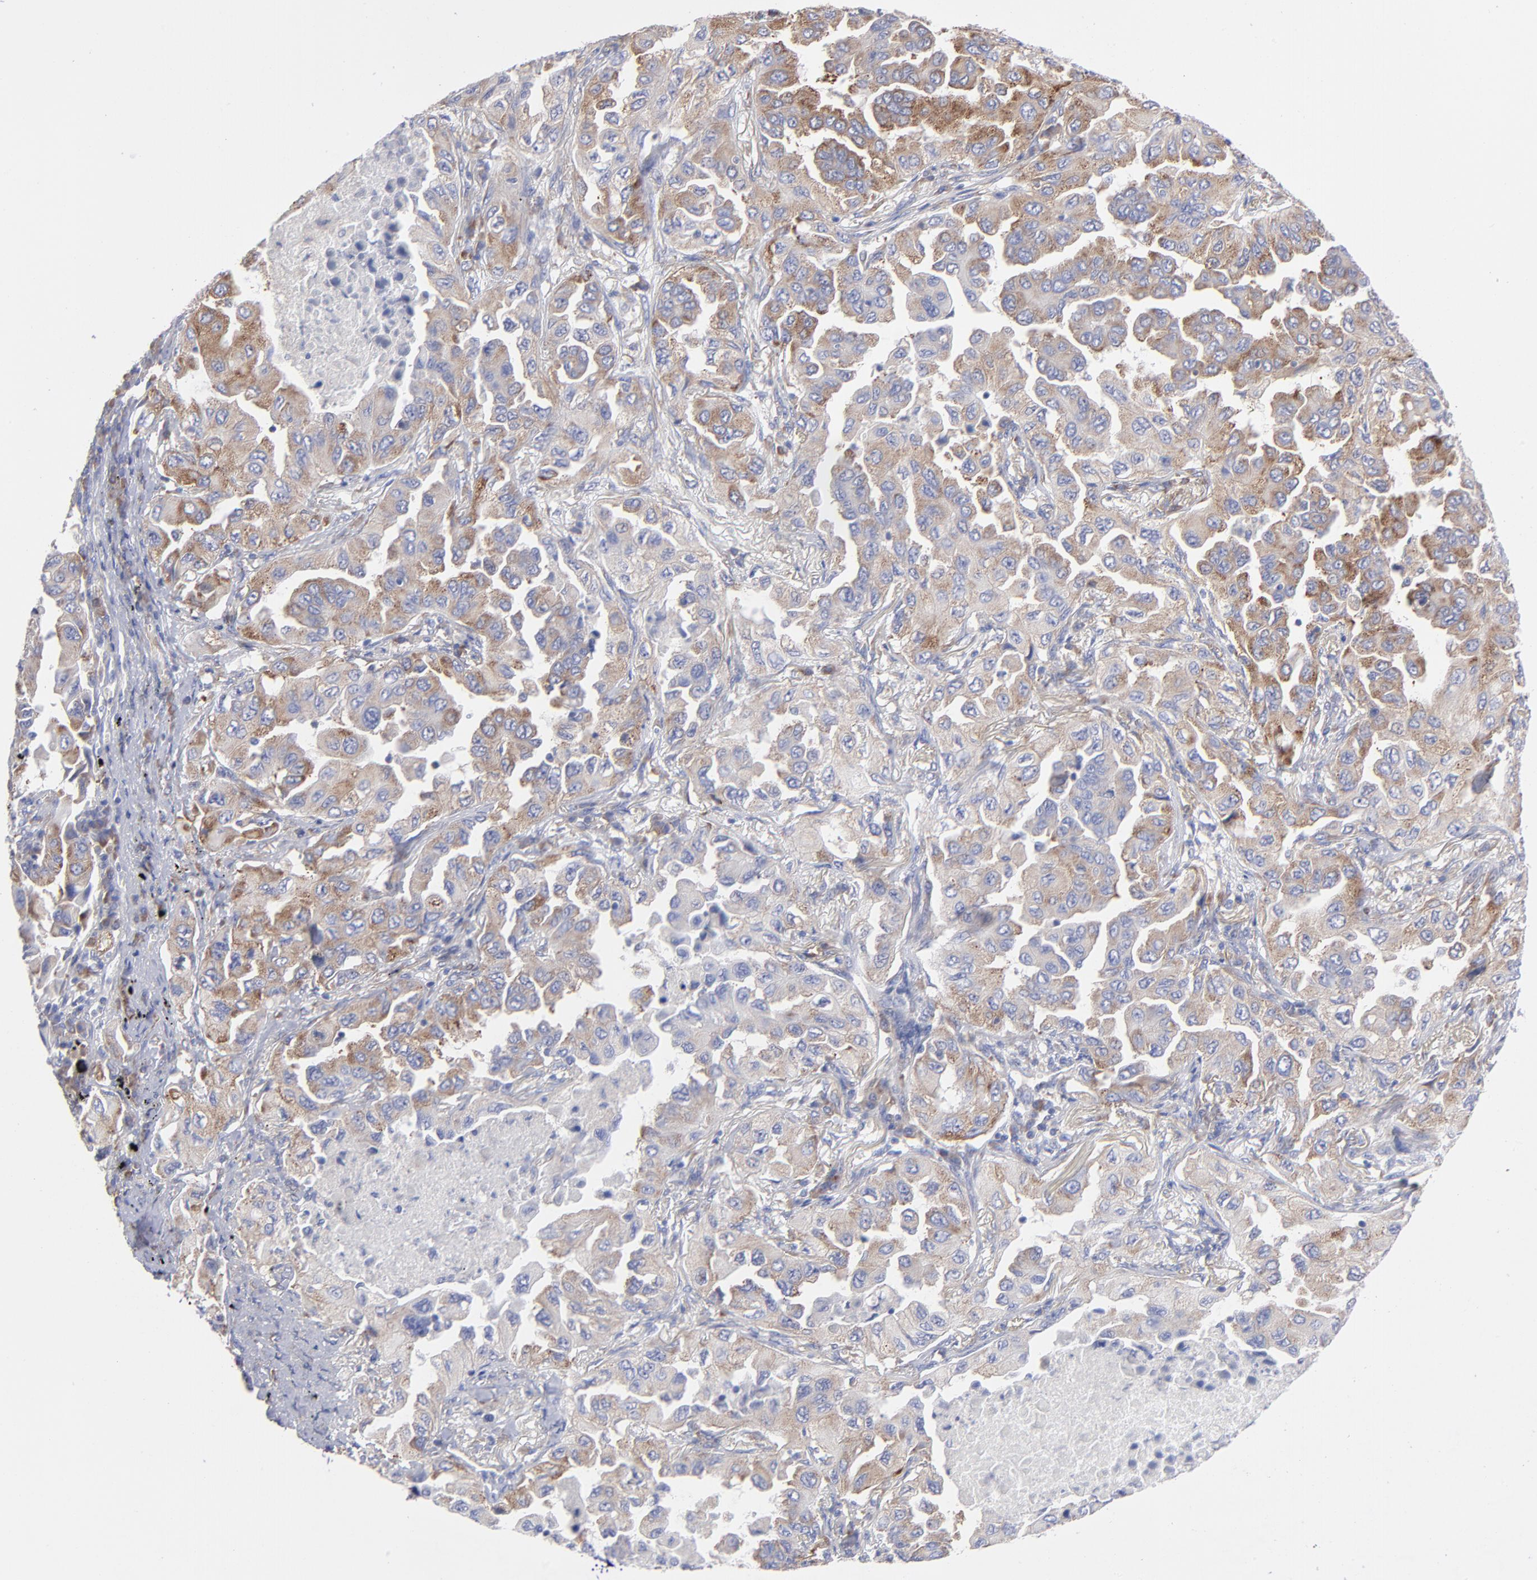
{"staining": {"intensity": "strong", "quantity": ">75%", "location": "cytoplasmic/membranous"}, "tissue": "lung cancer", "cell_type": "Tumor cells", "image_type": "cancer", "snomed": [{"axis": "morphology", "description": "Adenocarcinoma, NOS"}, {"axis": "topography", "description": "Lung"}], "caption": "Strong cytoplasmic/membranous protein expression is seen in about >75% of tumor cells in adenocarcinoma (lung). Nuclei are stained in blue.", "gene": "EIF2AK2", "patient": {"sex": "female", "age": 65}}